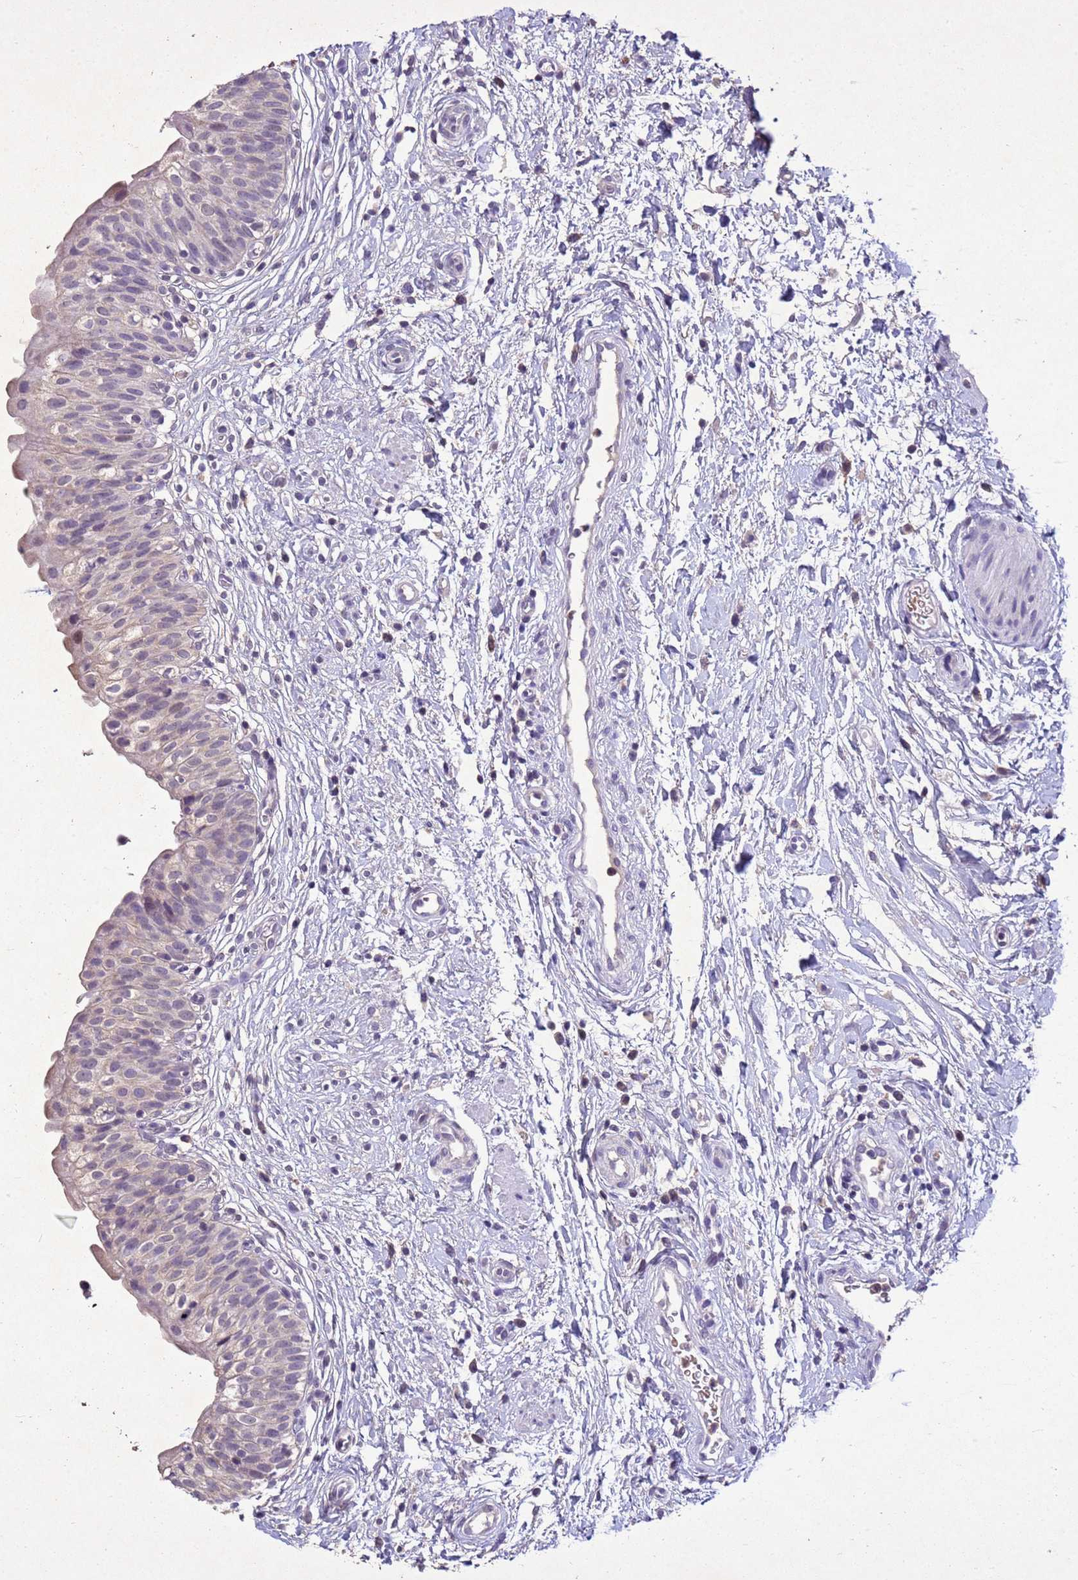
{"staining": {"intensity": "negative", "quantity": "none", "location": "none"}, "tissue": "urinary bladder", "cell_type": "Urothelial cells", "image_type": "normal", "snomed": [{"axis": "morphology", "description": "Normal tissue, NOS"}, {"axis": "topography", "description": "Urinary bladder"}], "caption": "Protein analysis of unremarkable urinary bladder displays no significant positivity in urothelial cells. Nuclei are stained in blue.", "gene": "NLRP11", "patient": {"sex": "male", "age": 55}}